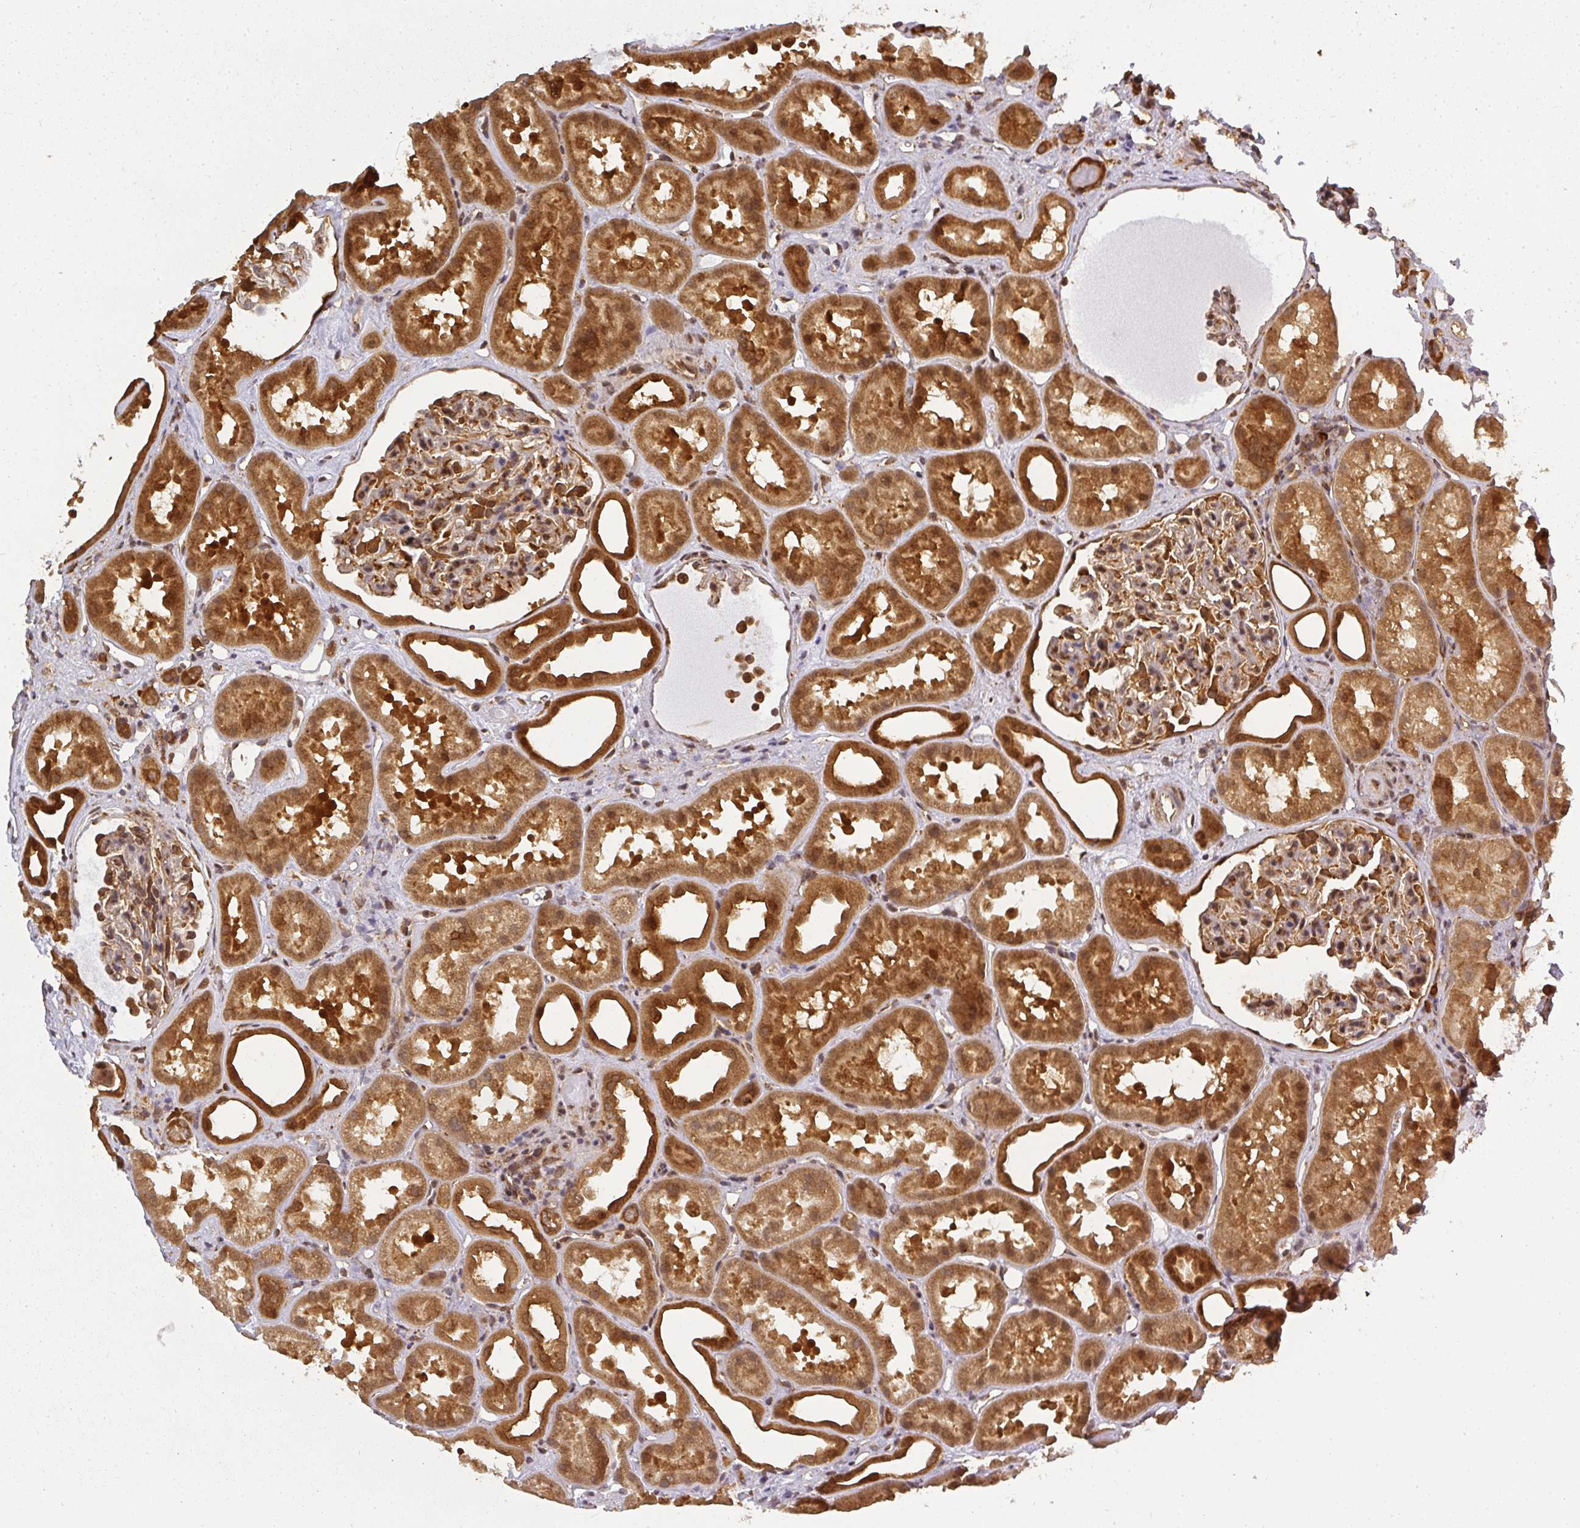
{"staining": {"intensity": "moderate", "quantity": ">75%", "location": "cytoplasmic/membranous"}, "tissue": "kidney", "cell_type": "Cells in glomeruli", "image_type": "normal", "snomed": [{"axis": "morphology", "description": "Normal tissue, NOS"}, {"axis": "topography", "description": "Kidney"}], "caption": "The photomicrograph exhibits staining of normal kidney, revealing moderate cytoplasmic/membranous protein staining (brown color) within cells in glomeruli.", "gene": "PPP6R3", "patient": {"sex": "male", "age": 61}}